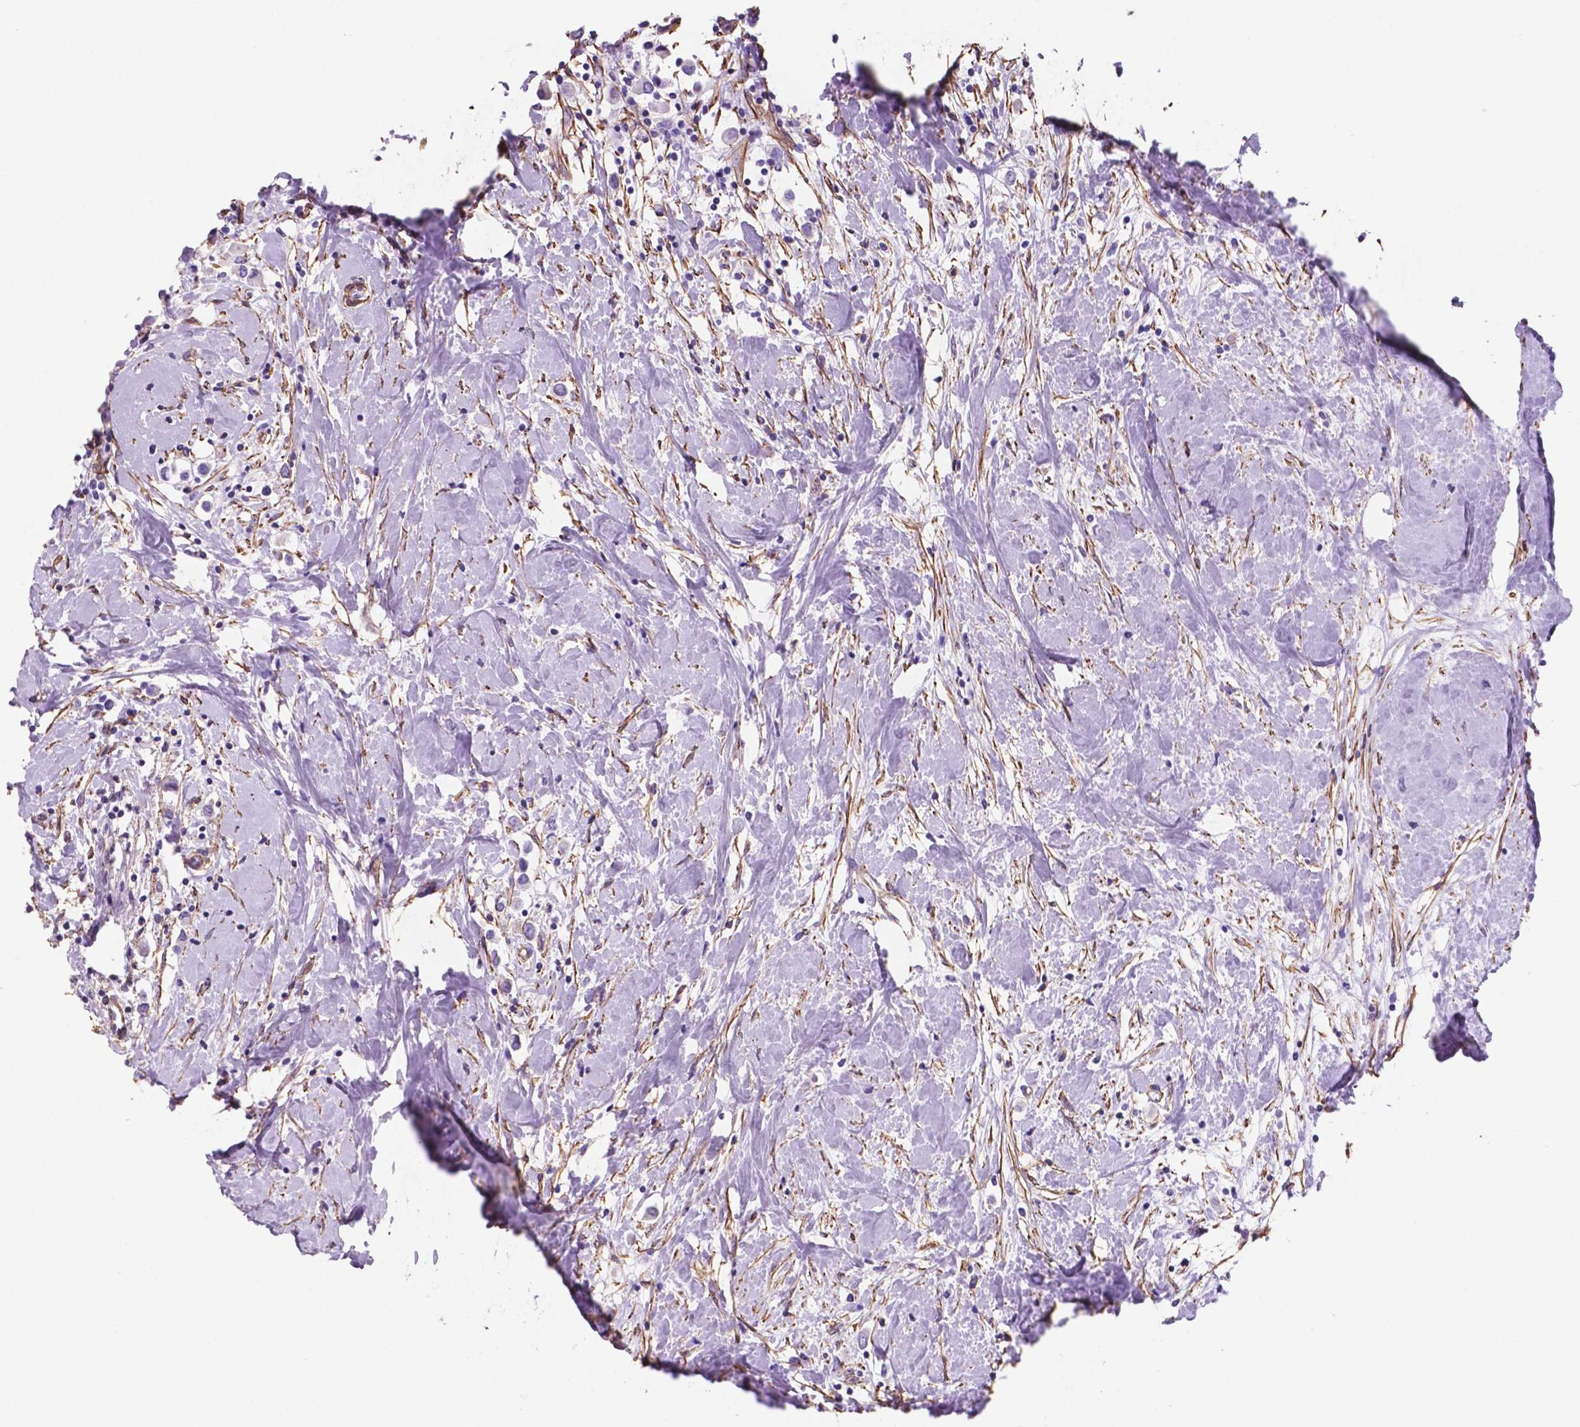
{"staining": {"intensity": "negative", "quantity": "none", "location": "none"}, "tissue": "breast cancer", "cell_type": "Tumor cells", "image_type": "cancer", "snomed": [{"axis": "morphology", "description": "Duct carcinoma"}, {"axis": "topography", "description": "Breast"}], "caption": "This is an immunohistochemistry (IHC) histopathology image of human breast intraductal carcinoma. There is no expression in tumor cells.", "gene": "TOR2A", "patient": {"sex": "female", "age": 61}}